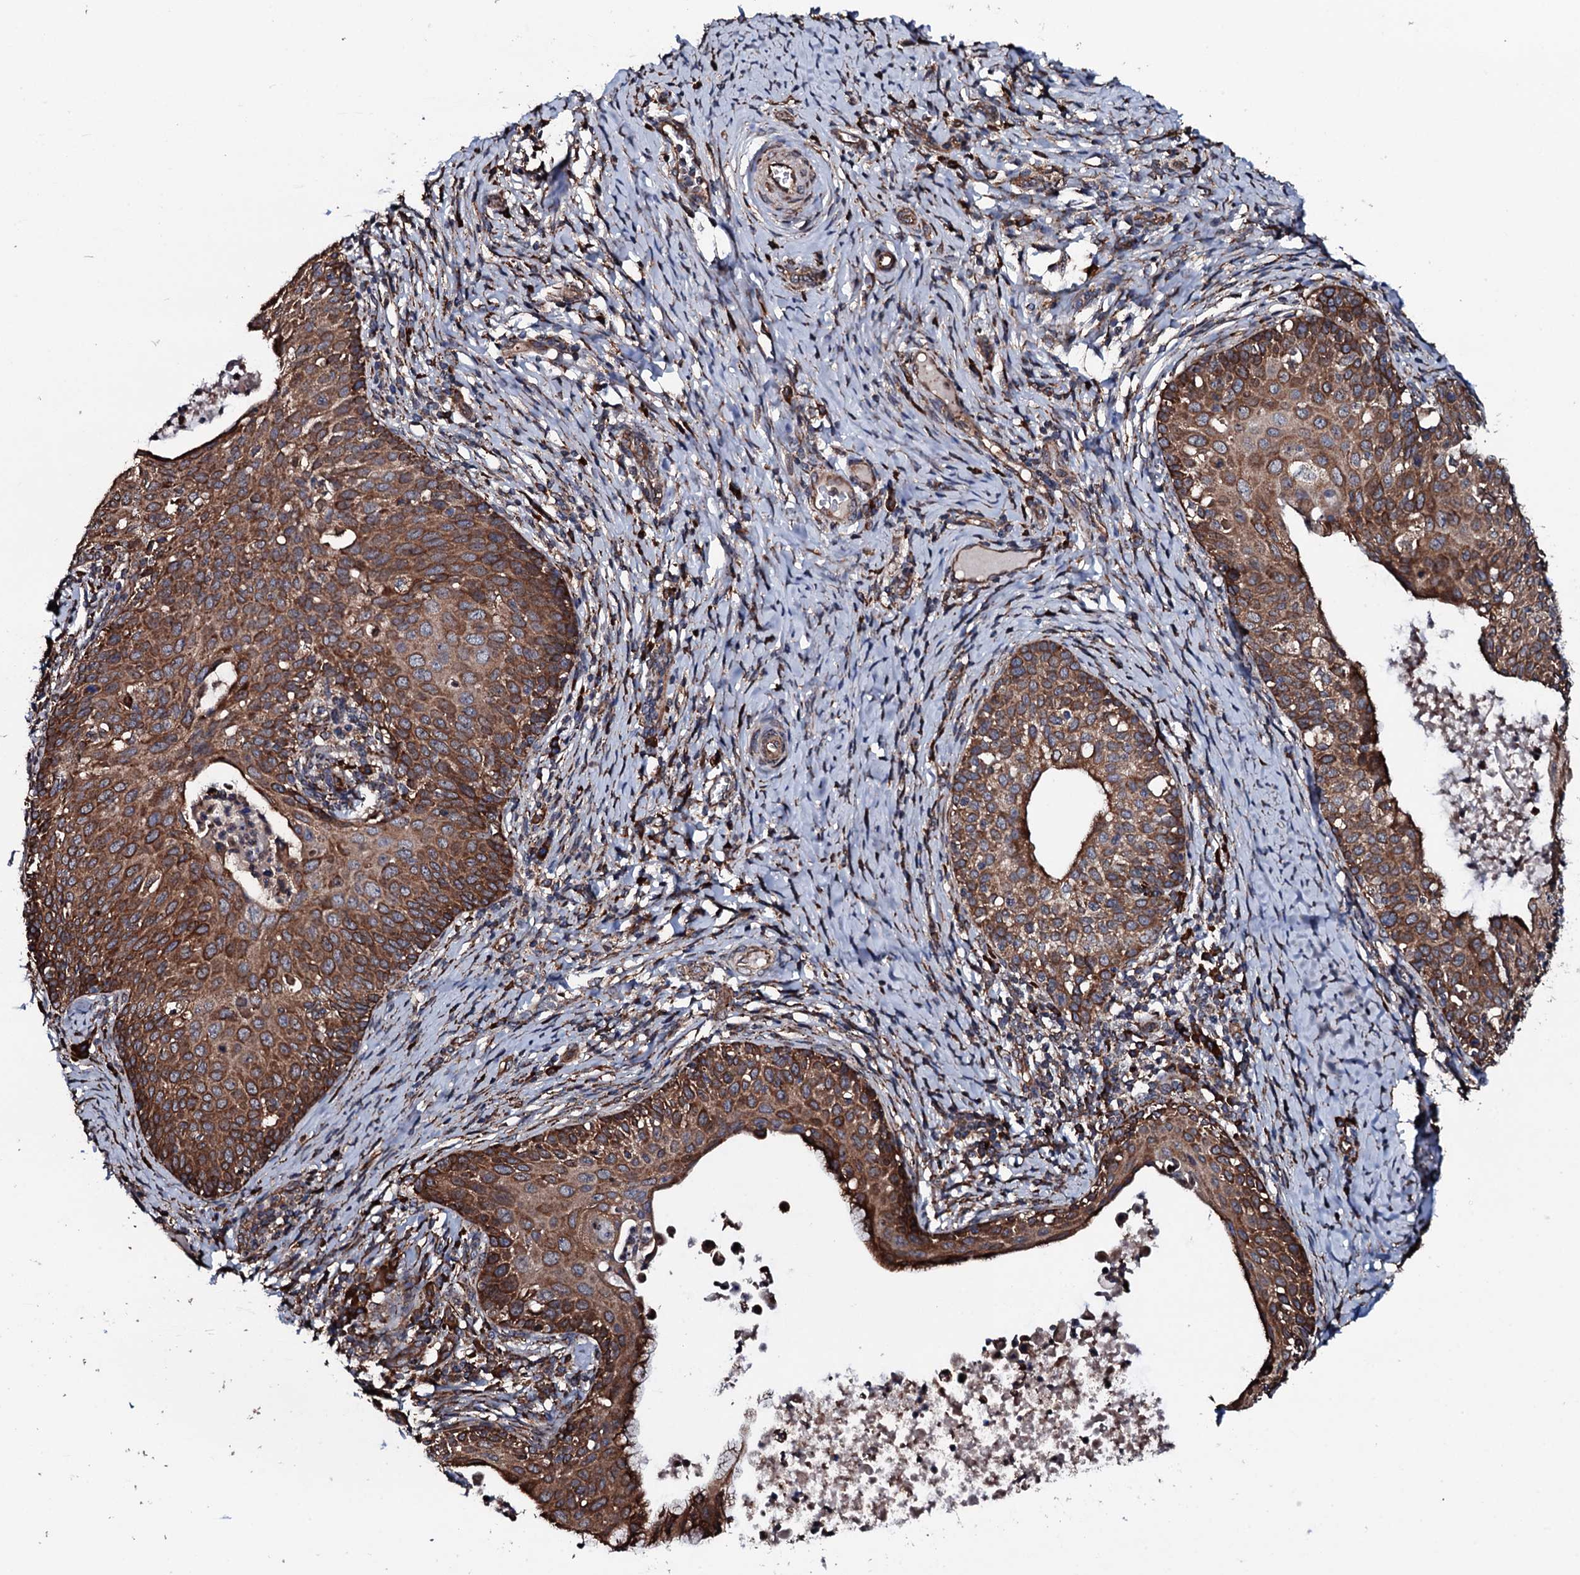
{"staining": {"intensity": "strong", "quantity": ">75%", "location": "cytoplasmic/membranous"}, "tissue": "cervical cancer", "cell_type": "Tumor cells", "image_type": "cancer", "snomed": [{"axis": "morphology", "description": "Squamous cell carcinoma, NOS"}, {"axis": "topography", "description": "Cervix"}], "caption": "DAB (3,3'-diaminobenzidine) immunohistochemical staining of human cervical squamous cell carcinoma reveals strong cytoplasmic/membranous protein expression in approximately >75% of tumor cells. The staining was performed using DAB (3,3'-diaminobenzidine) to visualize the protein expression in brown, while the nuclei were stained in blue with hematoxylin (Magnification: 20x).", "gene": "RAB12", "patient": {"sex": "female", "age": 52}}